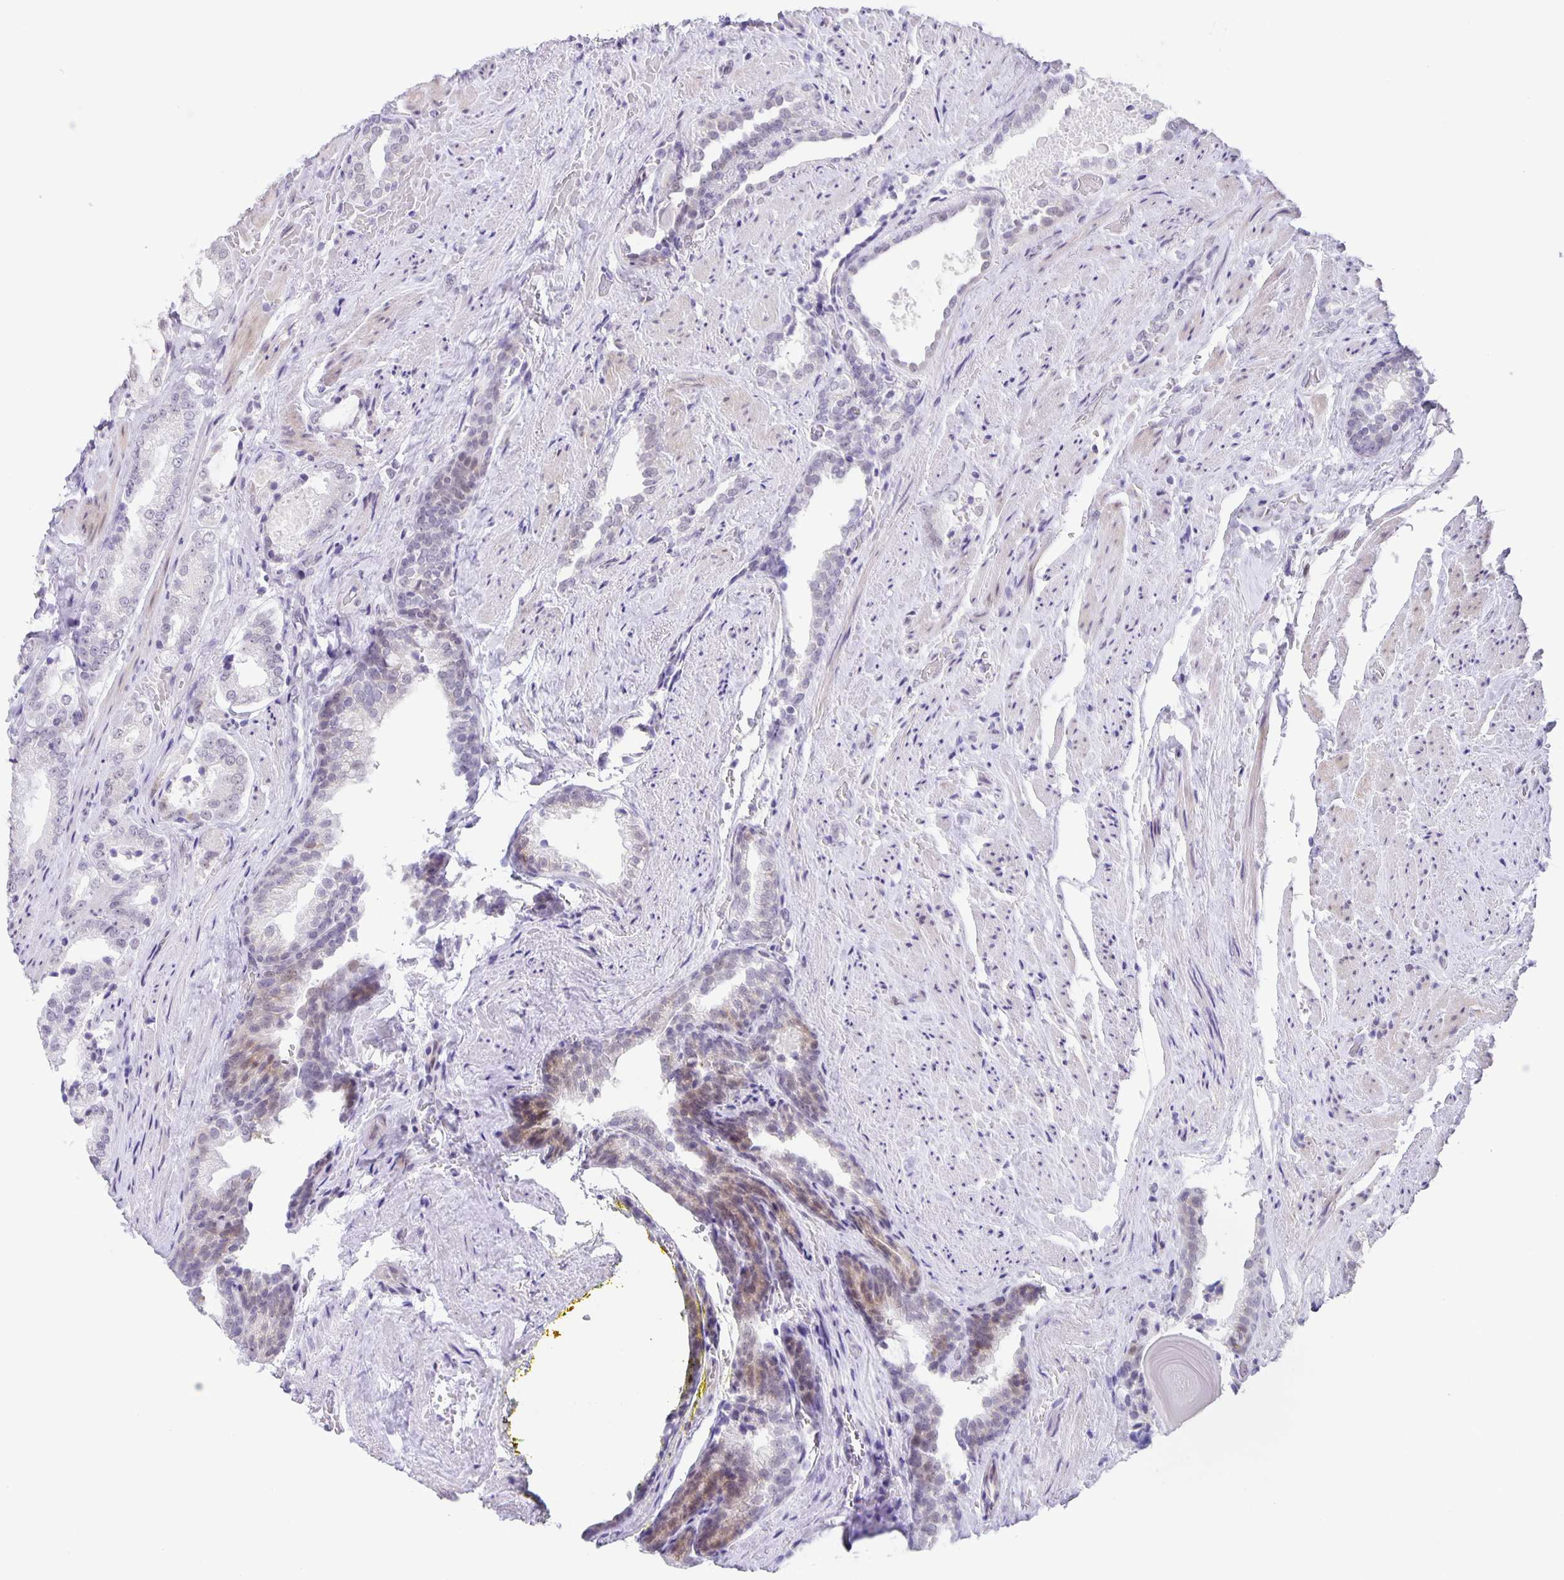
{"staining": {"intensity": "weak", "quantity": "<25%", "location": "cytoplasmic/membranous"}, "tissue": "prostate cancer", "cell_type": "Tumor cells", "image_type": "cancer", "snomed": [{"axis": "morphology", "description": "Adenocarcinoma, High grade"}, {"axis": "topography", "description": "Prostate"}], "caption": "Tumor cells show no significant protein staining in prostate cancer (adenocarcinoma (high-grade)).", "gene": "PHRF1", "patient": {"sex": "male", "age": 65}}